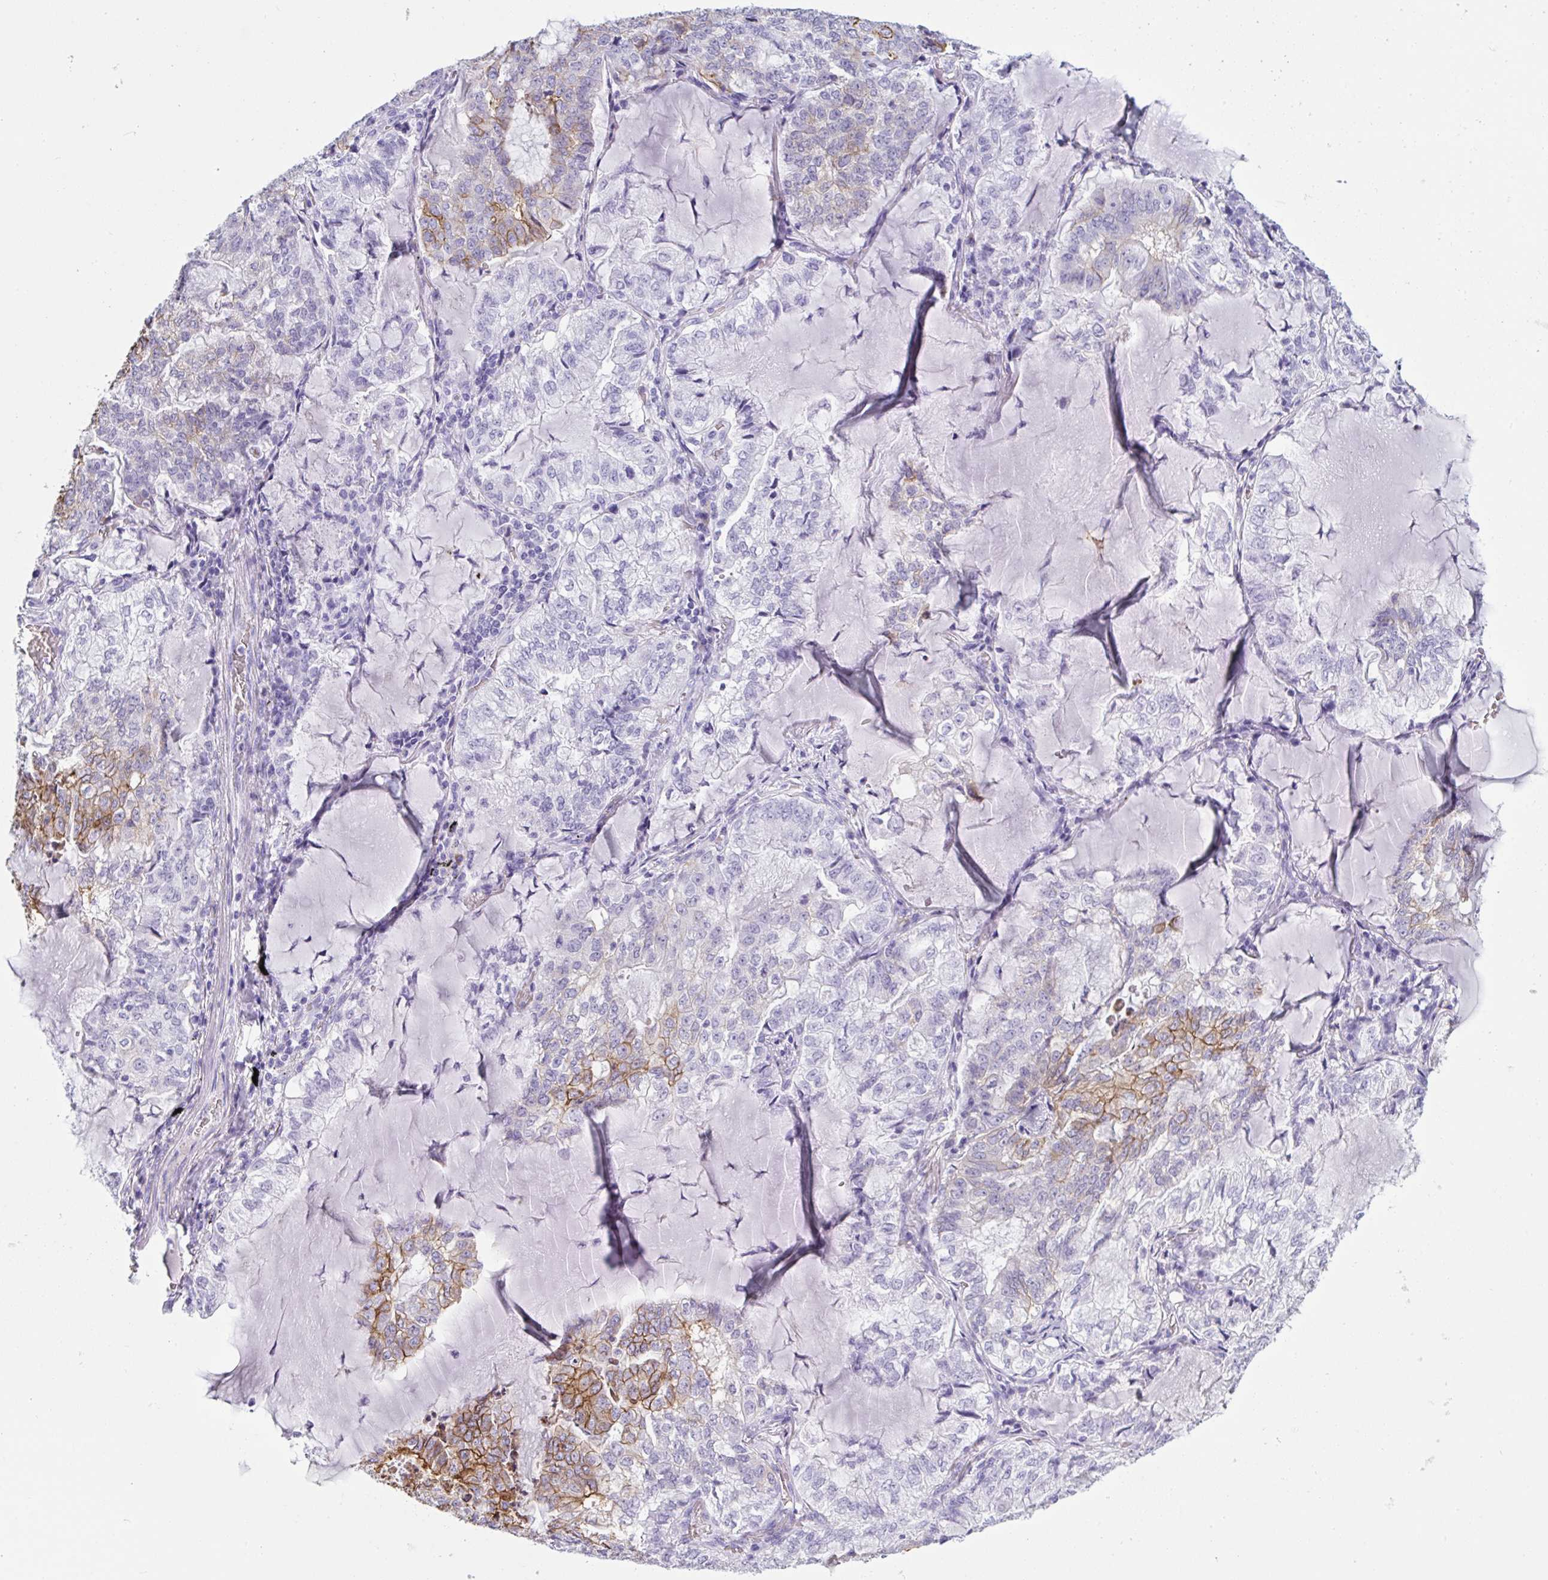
{"staining": {"intensity": "moderate", "quantity": "<25%", "location": "cytoplasmic/membranous"}, "tissue": "lung cancer", "cell_type": "Tumor cells", "image_type": "cancer", "snomed": [{"axis": "morphology", "description": "Adenocarcinoma, NOS"}, {"axis": "topography", "description": "Lymph node"}, {"axis": "topography", "description": "Lung"}], "caption": "The photomicrograph displays immunohistochemical staining of lung cancer. There is moderate cytoplasmic/membranous positivity is appreciated in about <25% of tumor cells.", "gene": "SLC2A1", "patient": {"sex": "male", "age": 66}}